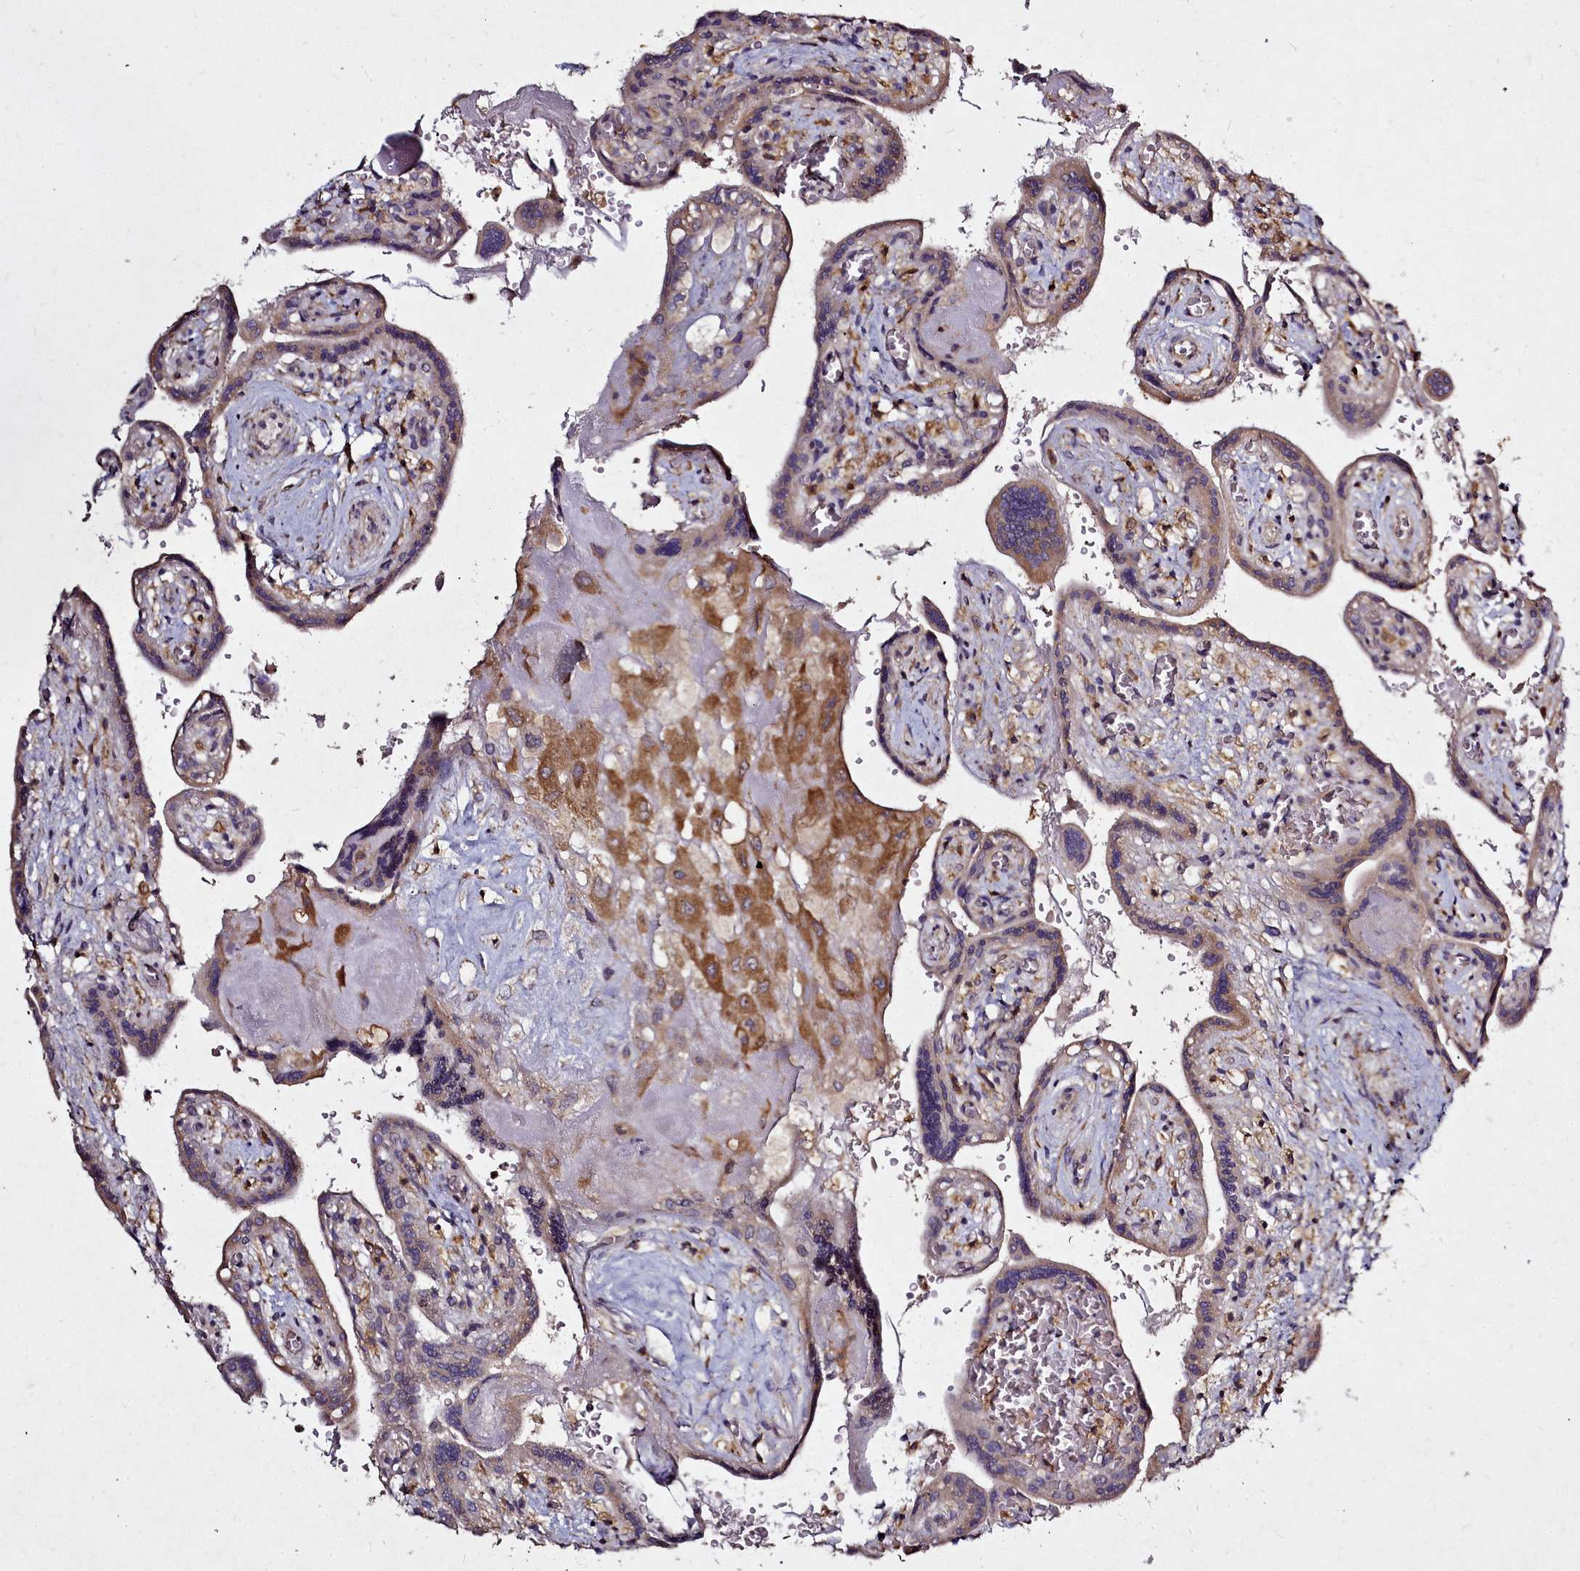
{"staining": {"intensity": "moderate", "quantity": ">75%", "location": "cytoplasmic/membranous"}, "tissue": "placenta", "cell_type": "Decidual cells", "image_type": "normal", "snomed": [{"axis": "morphology", "description": "Normal tissue, NOS"}, {"axis": "topography", "description": "Placenta"}], "caption": "Approximately >75% of decidual cells in benign human placenta show moderate cytoplasmic/membranous protein positivity as visualized by brown immunohistochemical staining.", "gene": "NCKAP1L", "patient": {"sex": "female", "age": 37}}